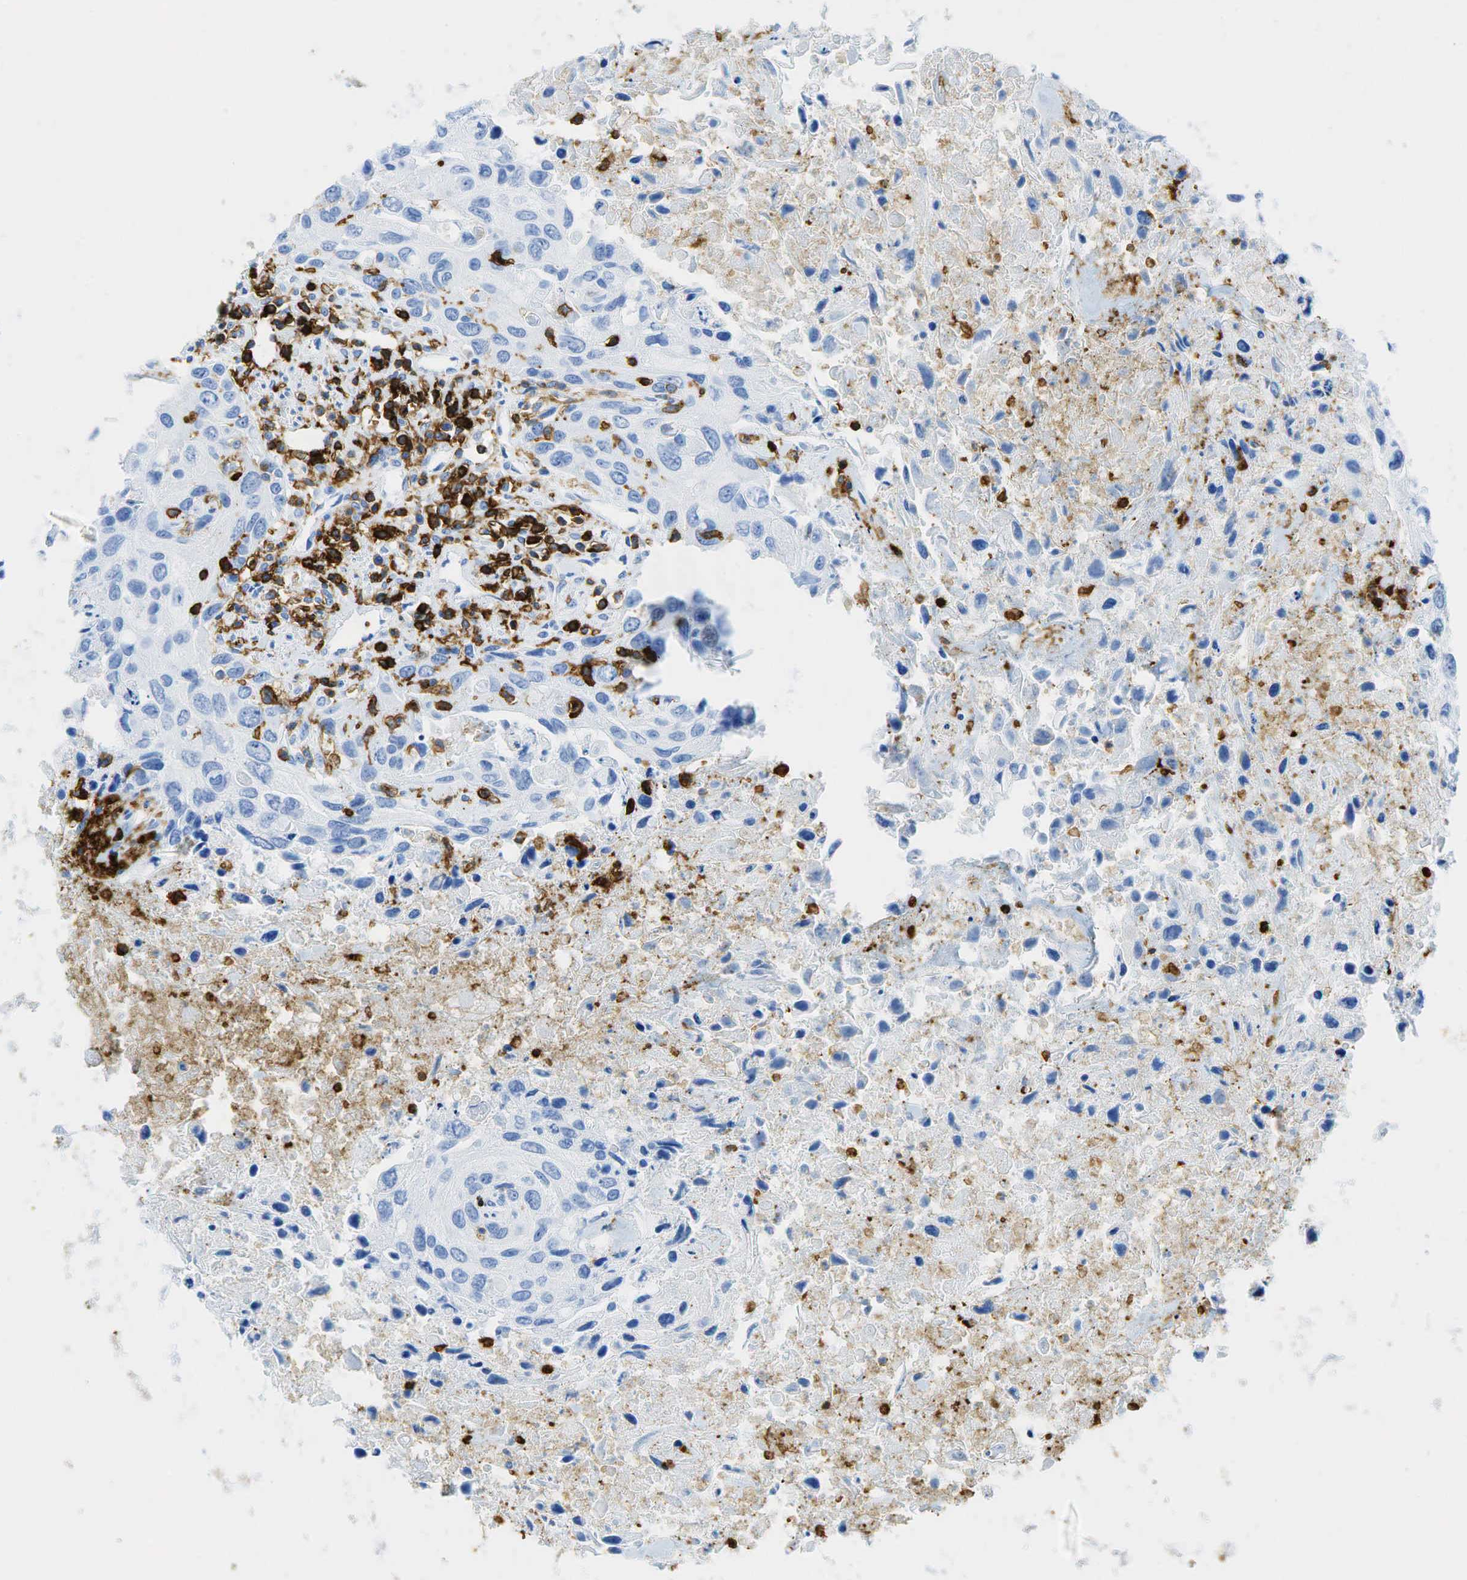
{"staining": {"intensity": "negative", "quantity": "none", "location": "none"}, "tissue": "urothelial cancer", "cell_type": "Tumor cells", "image_type": "cancer", "snomed": [{"axis": "morphology", "description": "Urothelial carcinoma, High grade"}, {"axis": "topography", "description": "Urinary bladder"}], "caption": "Immunohistochemical staining of urothelial cancer demonstrates no significant expression in tumor cells.", "gene": "PTPRC", "patient": {"sex": "male", "age": 71}}